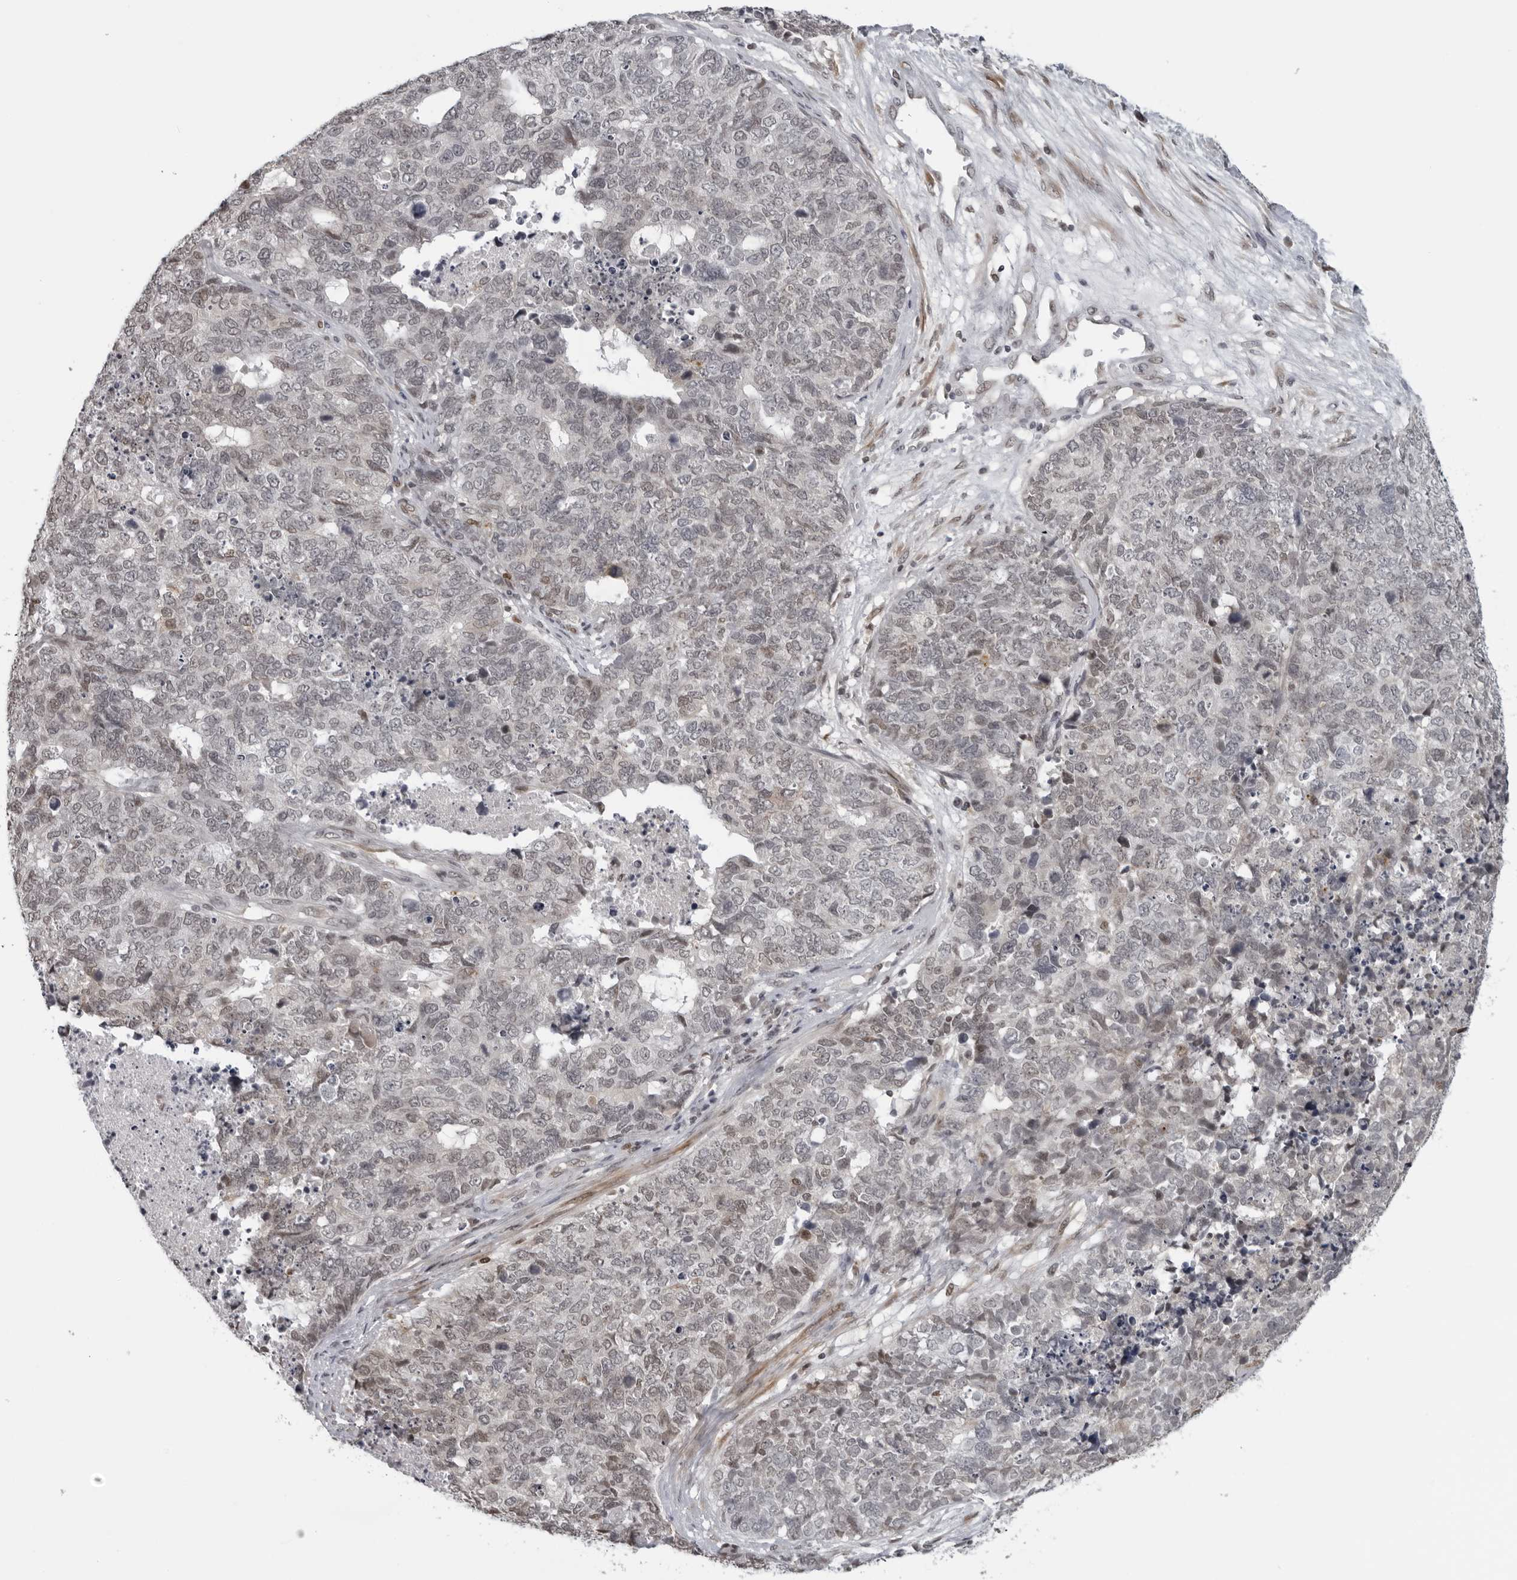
{"staining": {"intensity": "weak", "quantity": "<25%", "location": "nuclear"}, "tissue": "cervical cancer", "cell_type": "Tumor cells", "image_type": "cancer", "snomed": [{"axis": "morphology", "description": "Squamous cell carcinoma, NOS"}, {"axis": "topography", "description": "Cervix"}], "caption": "This image is of squamous cell carcinoma (cervical) stained with immunohistochemistry to label a protein in brown with the nuclei are counter-stained blue. There is no staining in tumor cells. (Immunohistochemistry, brightfield microscopy, high magnification).", "gene": "MAF", "patient": {"sex": "female", "age": 63}}